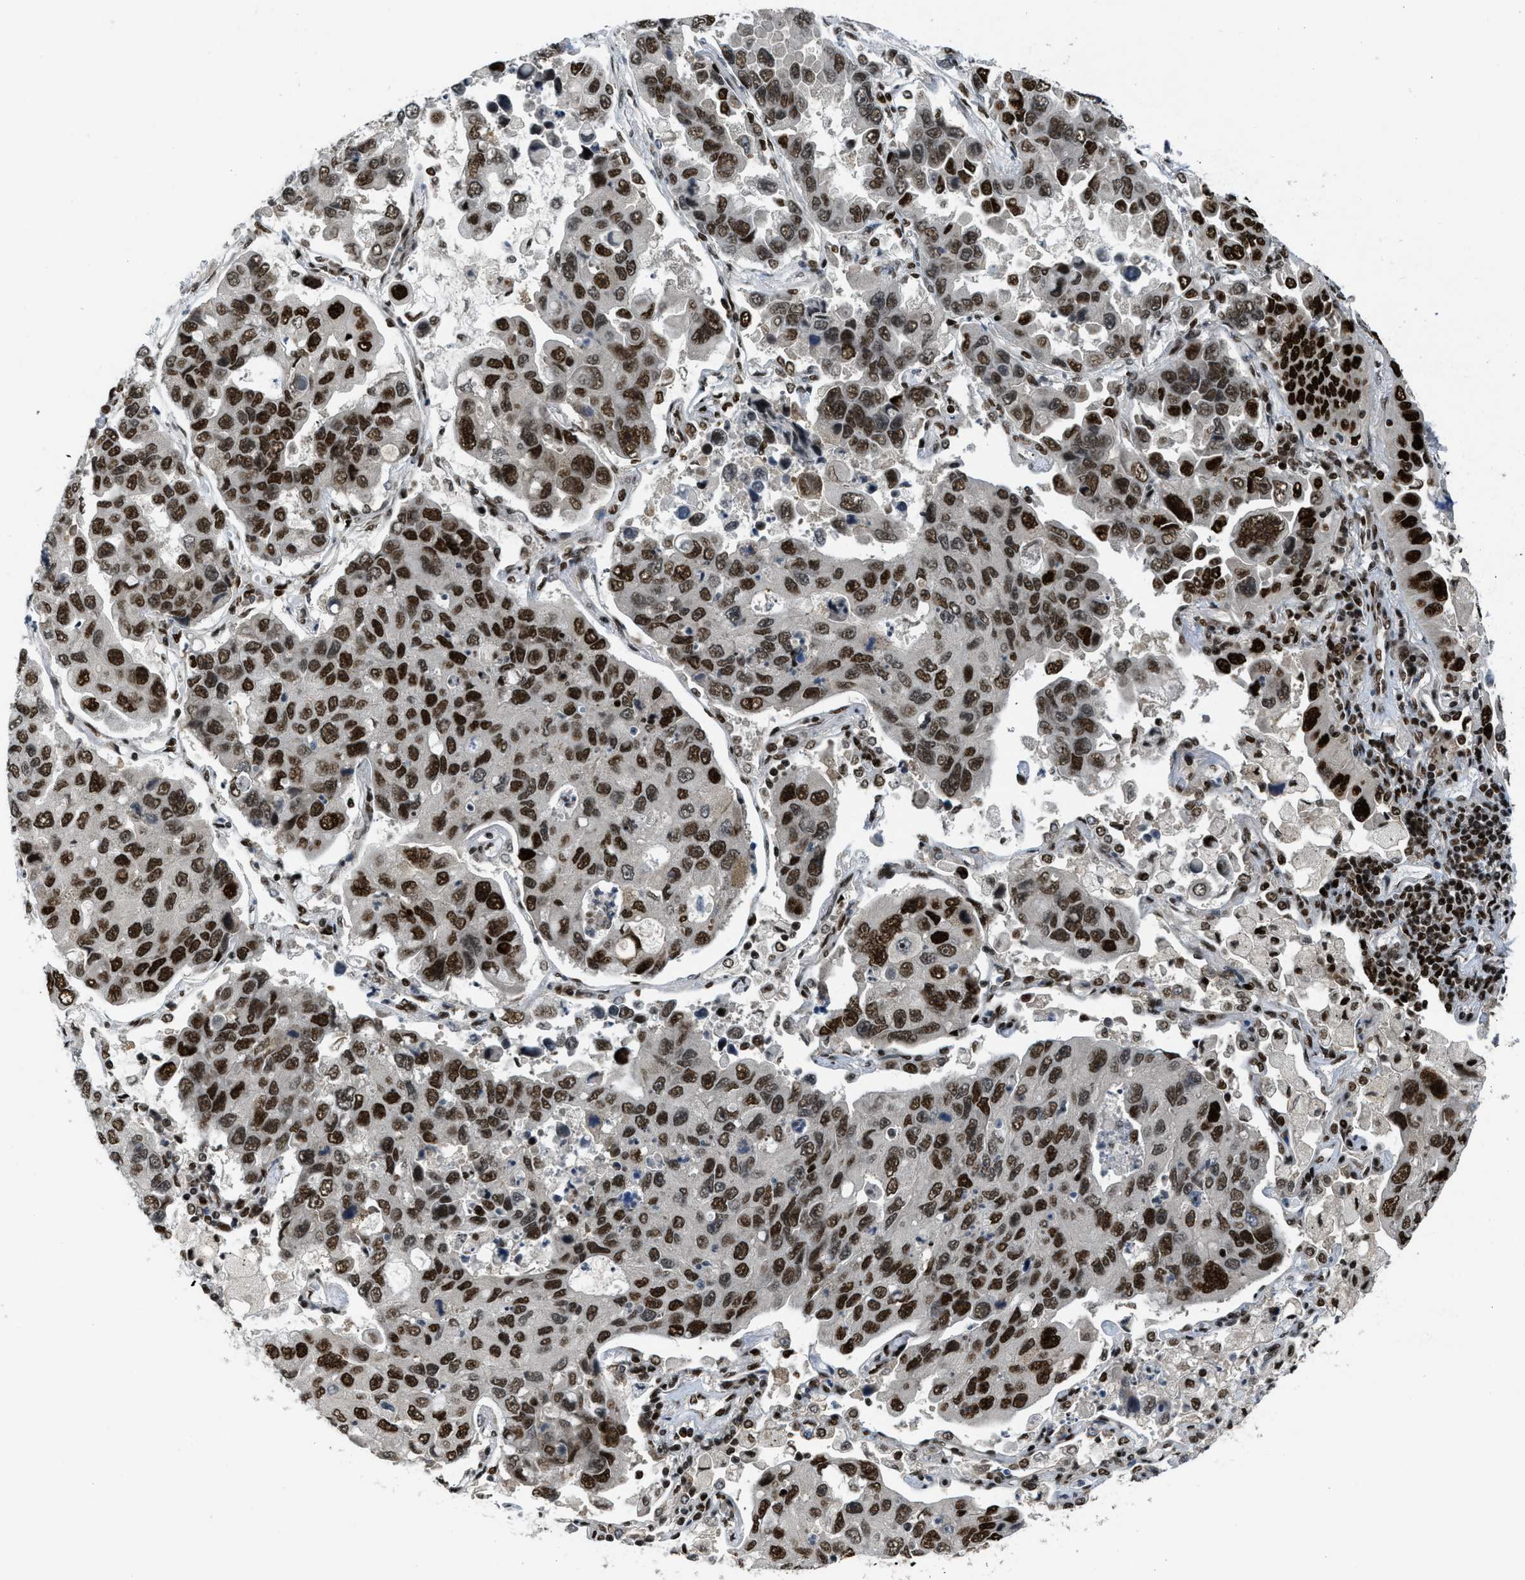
{"staining": {"intensity": "strong", "quantity": ">75%", "location": "nuclear"}, "tissue": "lung cancer", "cell_type": "Tumor cells", "image_type": "cancer", "snomed": [{"axis": "morphology", "description": "Adenocarcinoma, NOS"}, {"axis": "topography", "description": "Lung"}], "caption": "DAB immunohistochemical staining of human adenocarcinoma (lung) exhibits strong nuclear protein expression in about >75% of tumor cells.", "gene": "RFX5", "patient": {"sex": "male", "age": 64}}